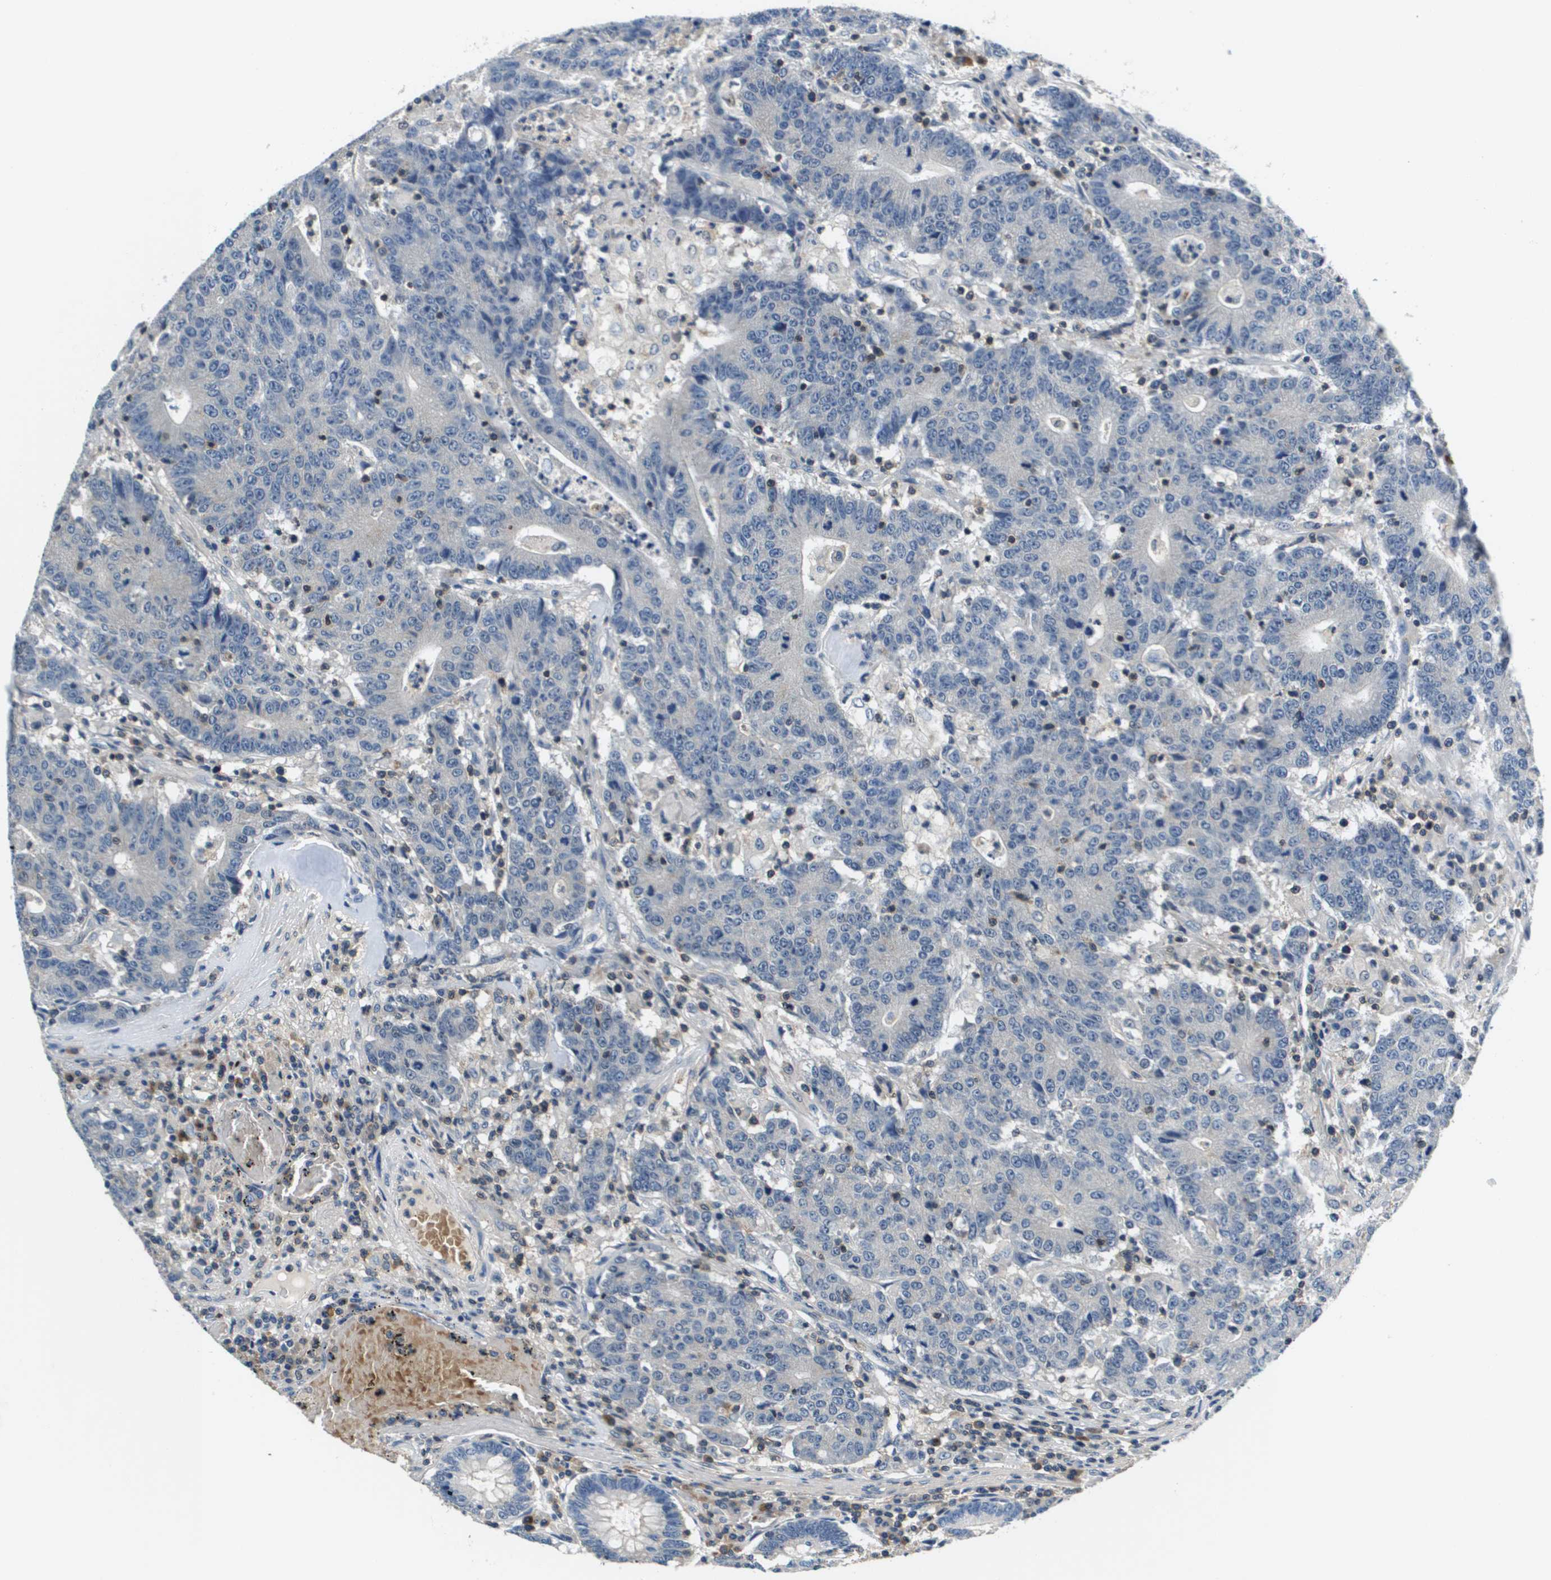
{"staining": {"intensity": "negative", "quantity": "none", "location": "none"}, "tissue": "colorectal cancer", "cell_type": "Tumor cells", "image_type": "cancer", "snomed": [{"axis": "morphology", "description": "Normal tissue, NOS"}, {"axis": "morphology", "description": "Adenocarcinoma, NOS"}, {"axis": "topography", "description": "Colon"}], "caption": "Immunohistochemistry histopathology image of neoplastic tissue: colorectal cancer stained with DAB (3,3'-diaminobenzidine) shows no significant protein positivity in tumor cells. (DAB immunohistochemistry (IHC), high magnification).", "gene": "KCNQ5", "patient": {"sex": "female", "age": 75}}